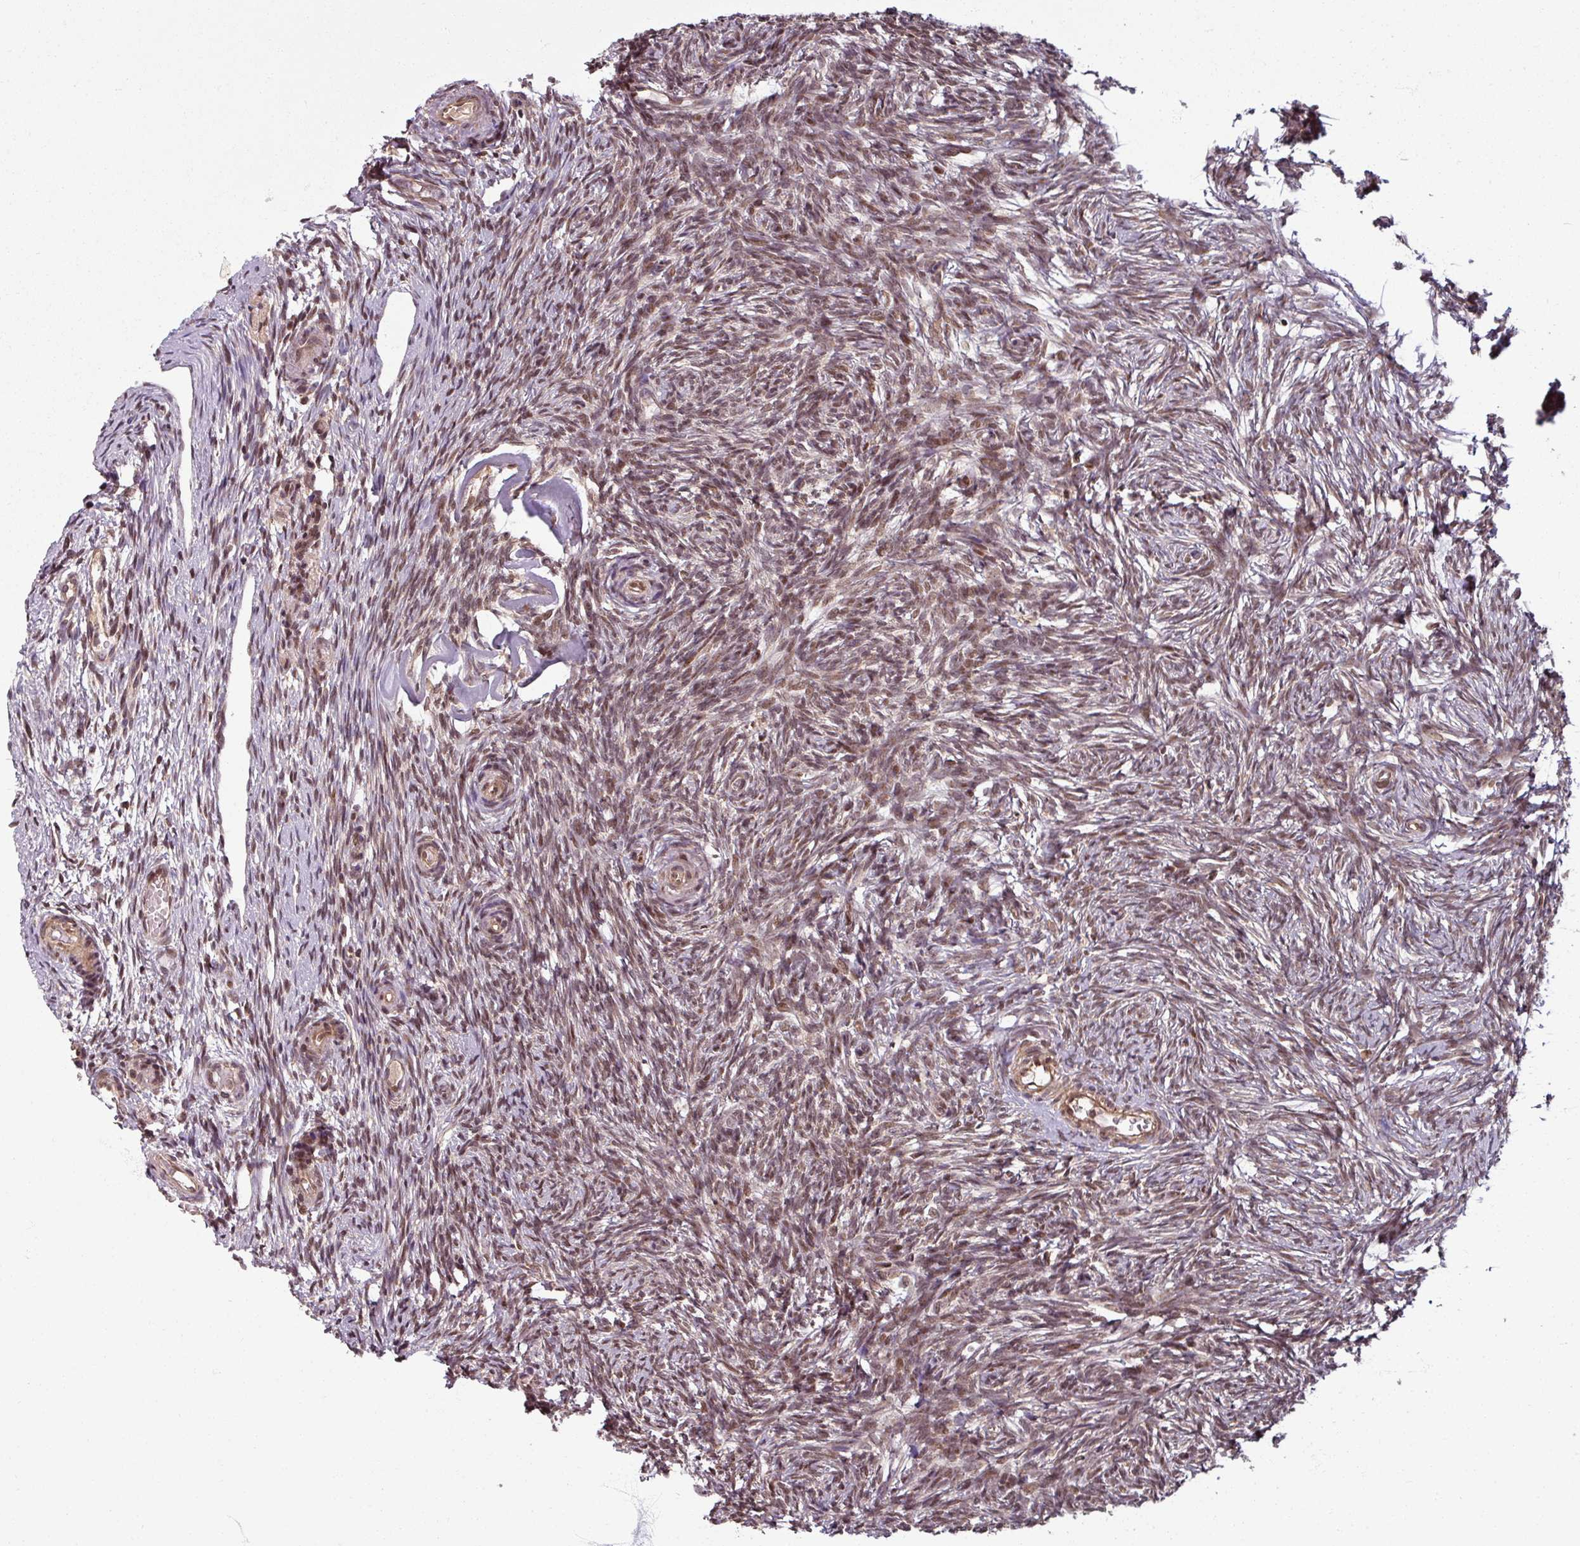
{"staining": {"intensity": "strong", "quantity": ">75%", "location": "cytoplasmic/membranous,nuclear"}, "tissue": "ovary", "cell_type": "Follicle cells", "image_type": "normal", "snomed": [{"axis": "morphology", "description": "Normal tissue, NOS"}, {"axis": "topography", "description": "Ovary"}], "caption": "DAB (3,3'-diaminobenzidine) immunohistochemical staining of benign ovary reveals strong cytoplasmic/membranous,nuclear protein positivity in approximately >75% of follicle cells.", "gene": "SWI5", "patient": {"sex": "female", "age": 51}}